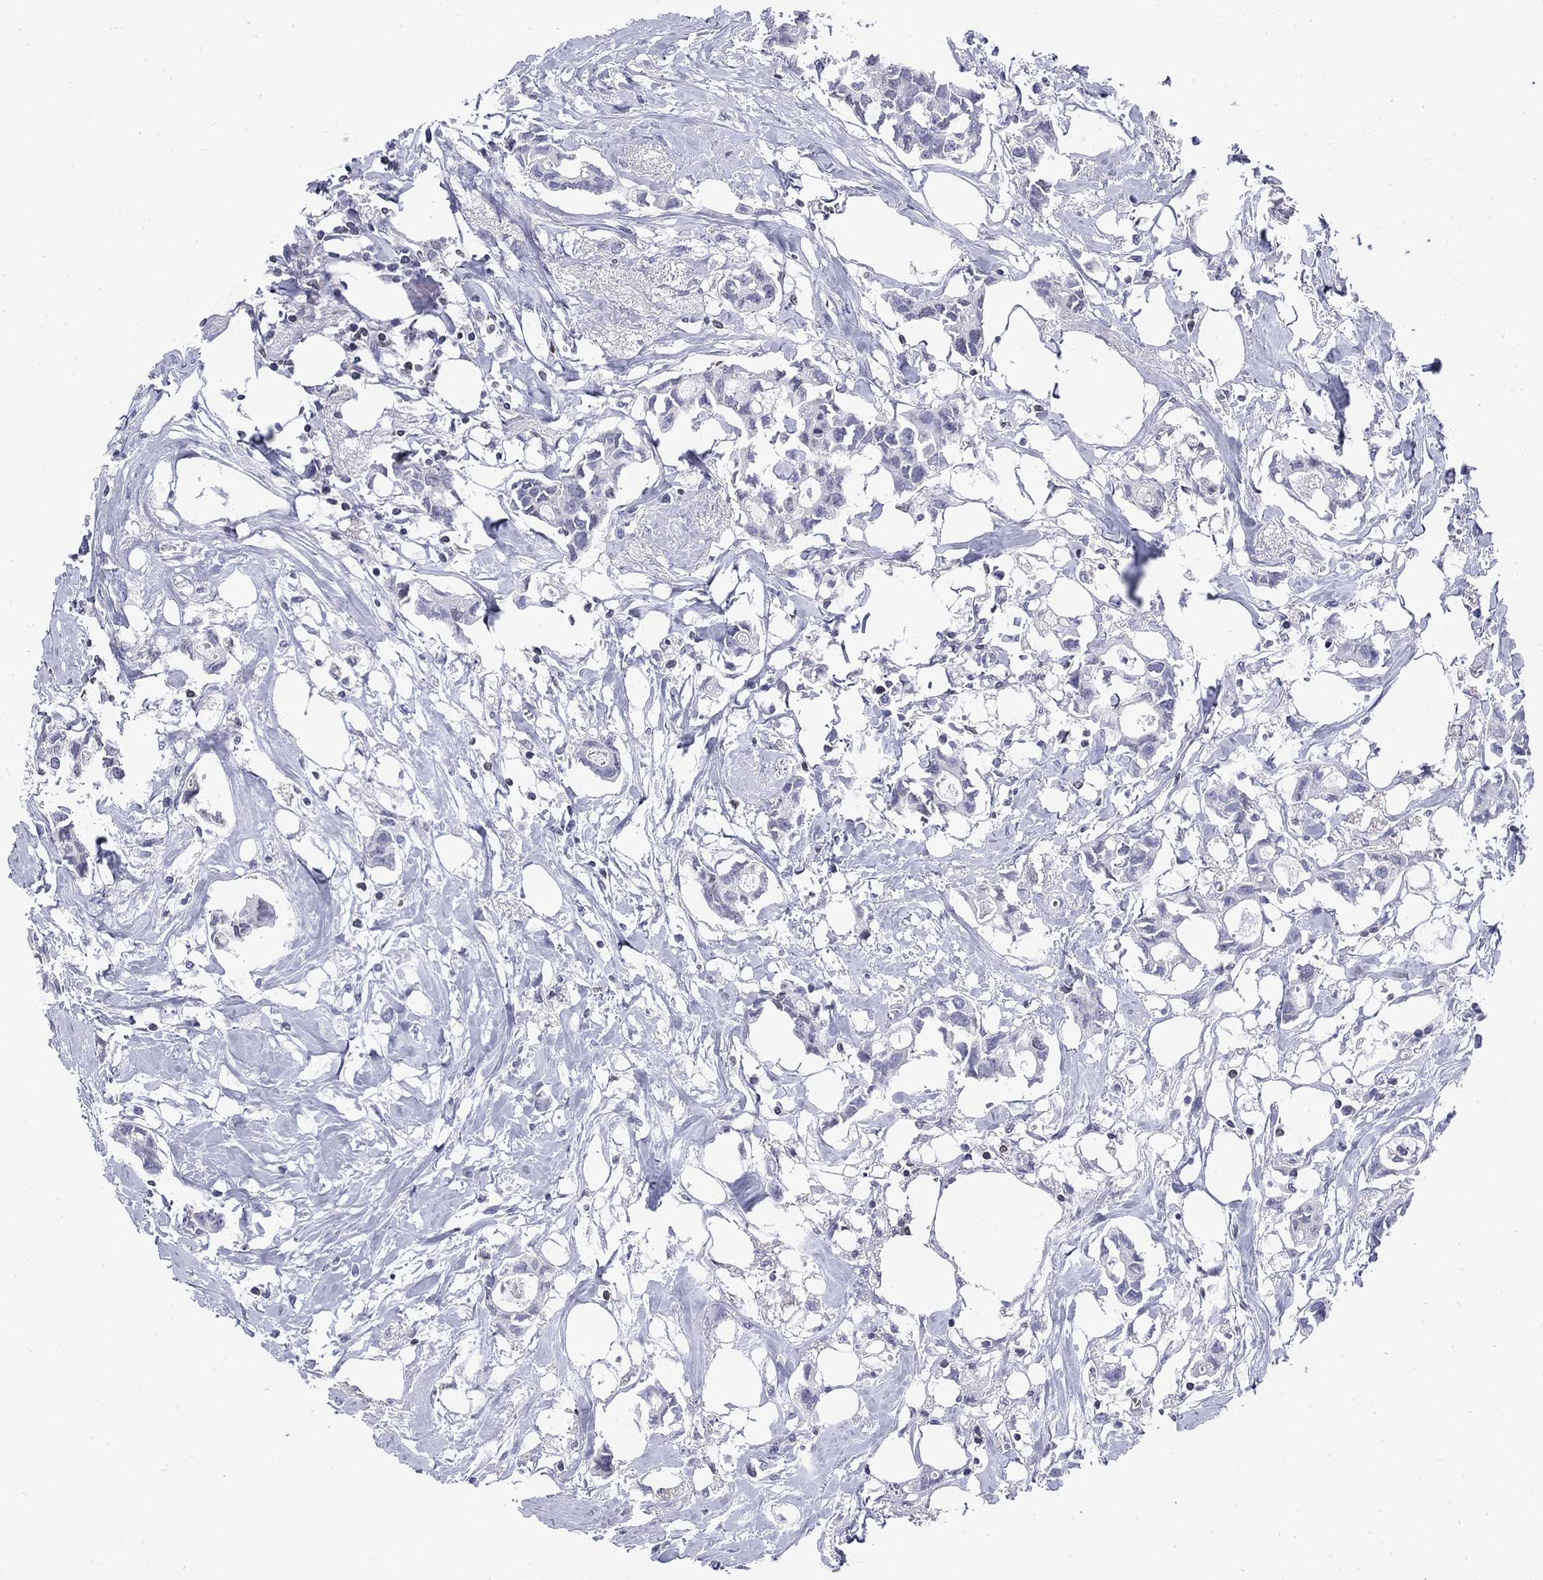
{"staining": {"intensity": "negative", "quantity": "none", "location": "none"}, "tissue": "breast cancer", "cell_type": "Tumor cells", "image_type": "cancer", "snomed": [{"axis": "morphology", "description": "Duct carcinoma"}, {"axis": "topography", "description": "Breast"}], "caption": "Immunohistochemical staining of breast cancer (invasive ductal carcinoma) displays no significant expression in tumor cells.", "gene": "SLA", "patient": {"sex": "female", "age": 83}}